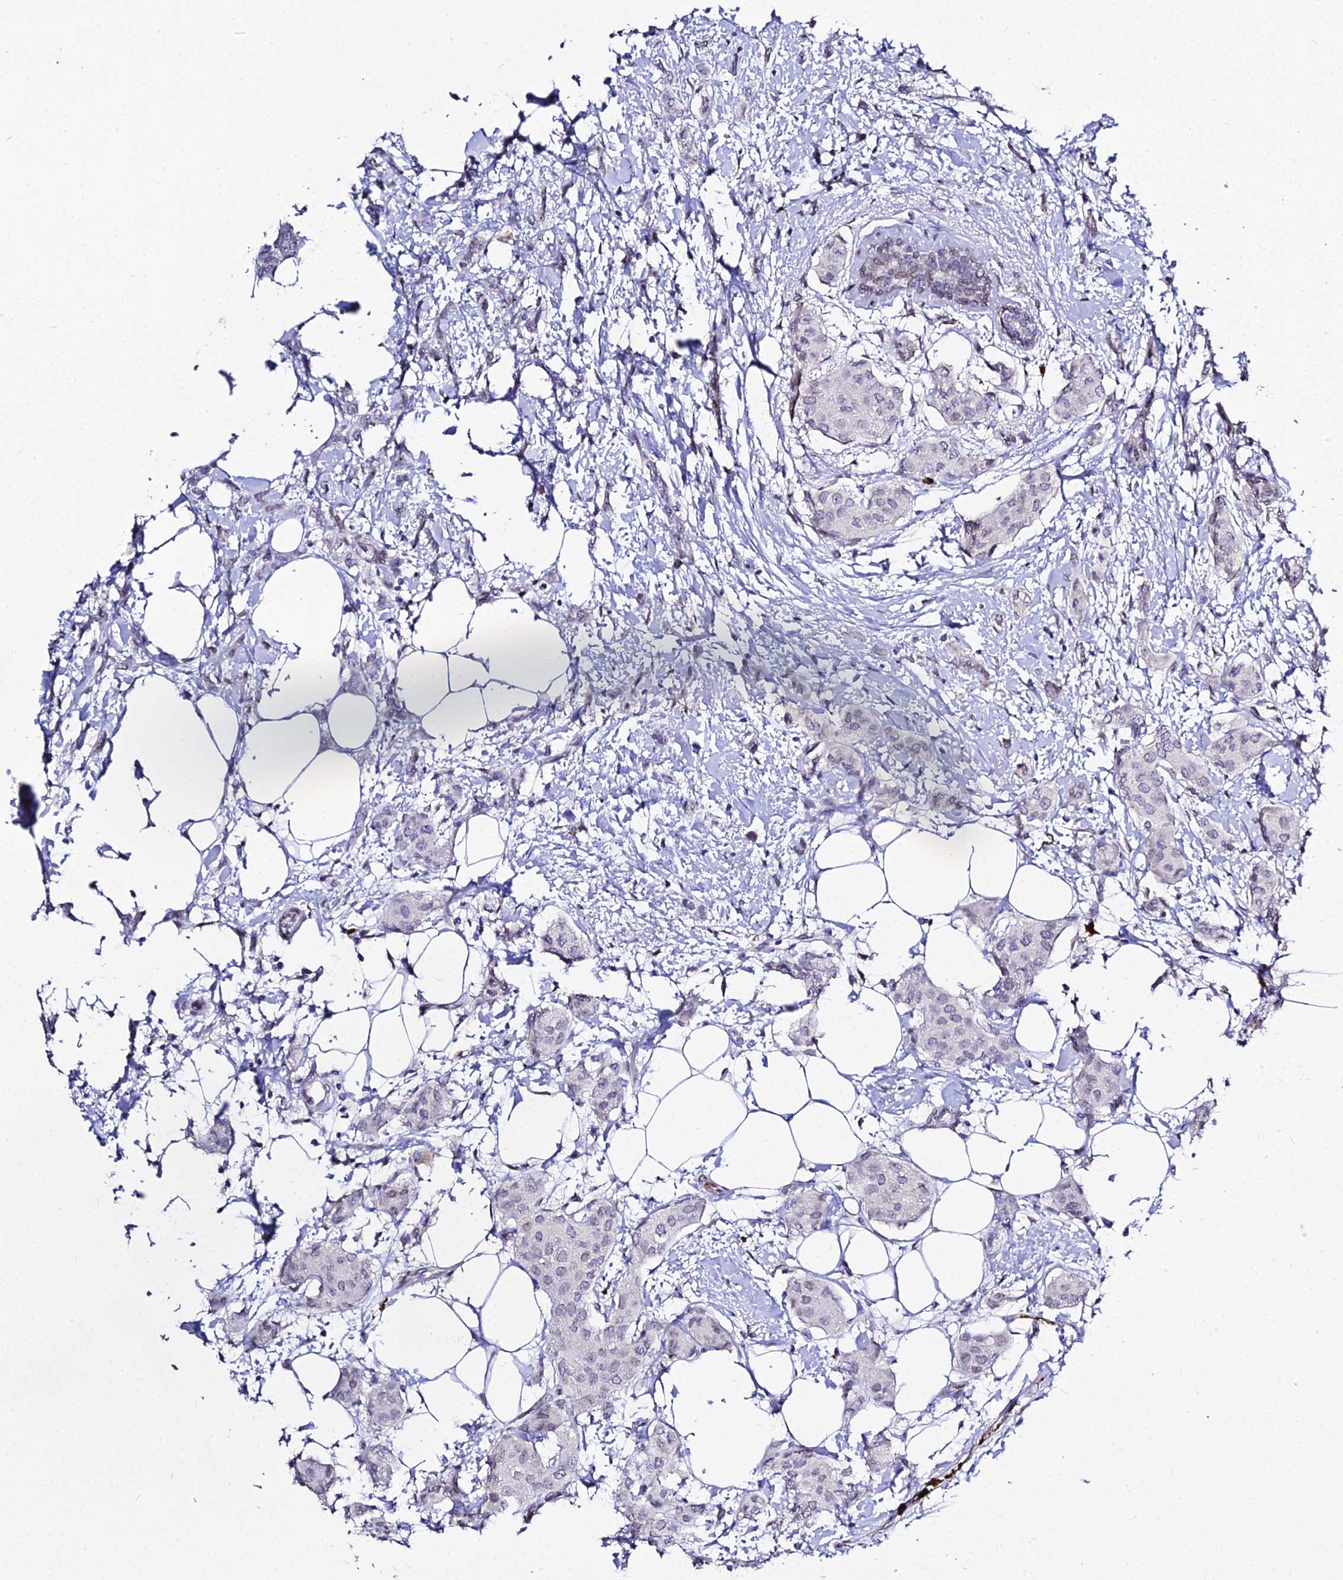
{"staining": {"intensity": "negative", "quantity": "none", "location": "none"}, "tissue": "breast cancer", "cell_type": "Tumor cells", "image_type": "cancer", "snomed": [{"axis": "morphology", "description": "Duct carcinoma"}, {"axis": "topography", "description": "Breast"}], "caption": "This micrograph is of invasive ductal carcinoma (breast) stained with immunohistochemistry to label a protein in brown with the nuclei are counter-stained blue. There is no expression in tumor cells.", "gene": "MCM10", "patient": {"sex": "female", "age": 72}}